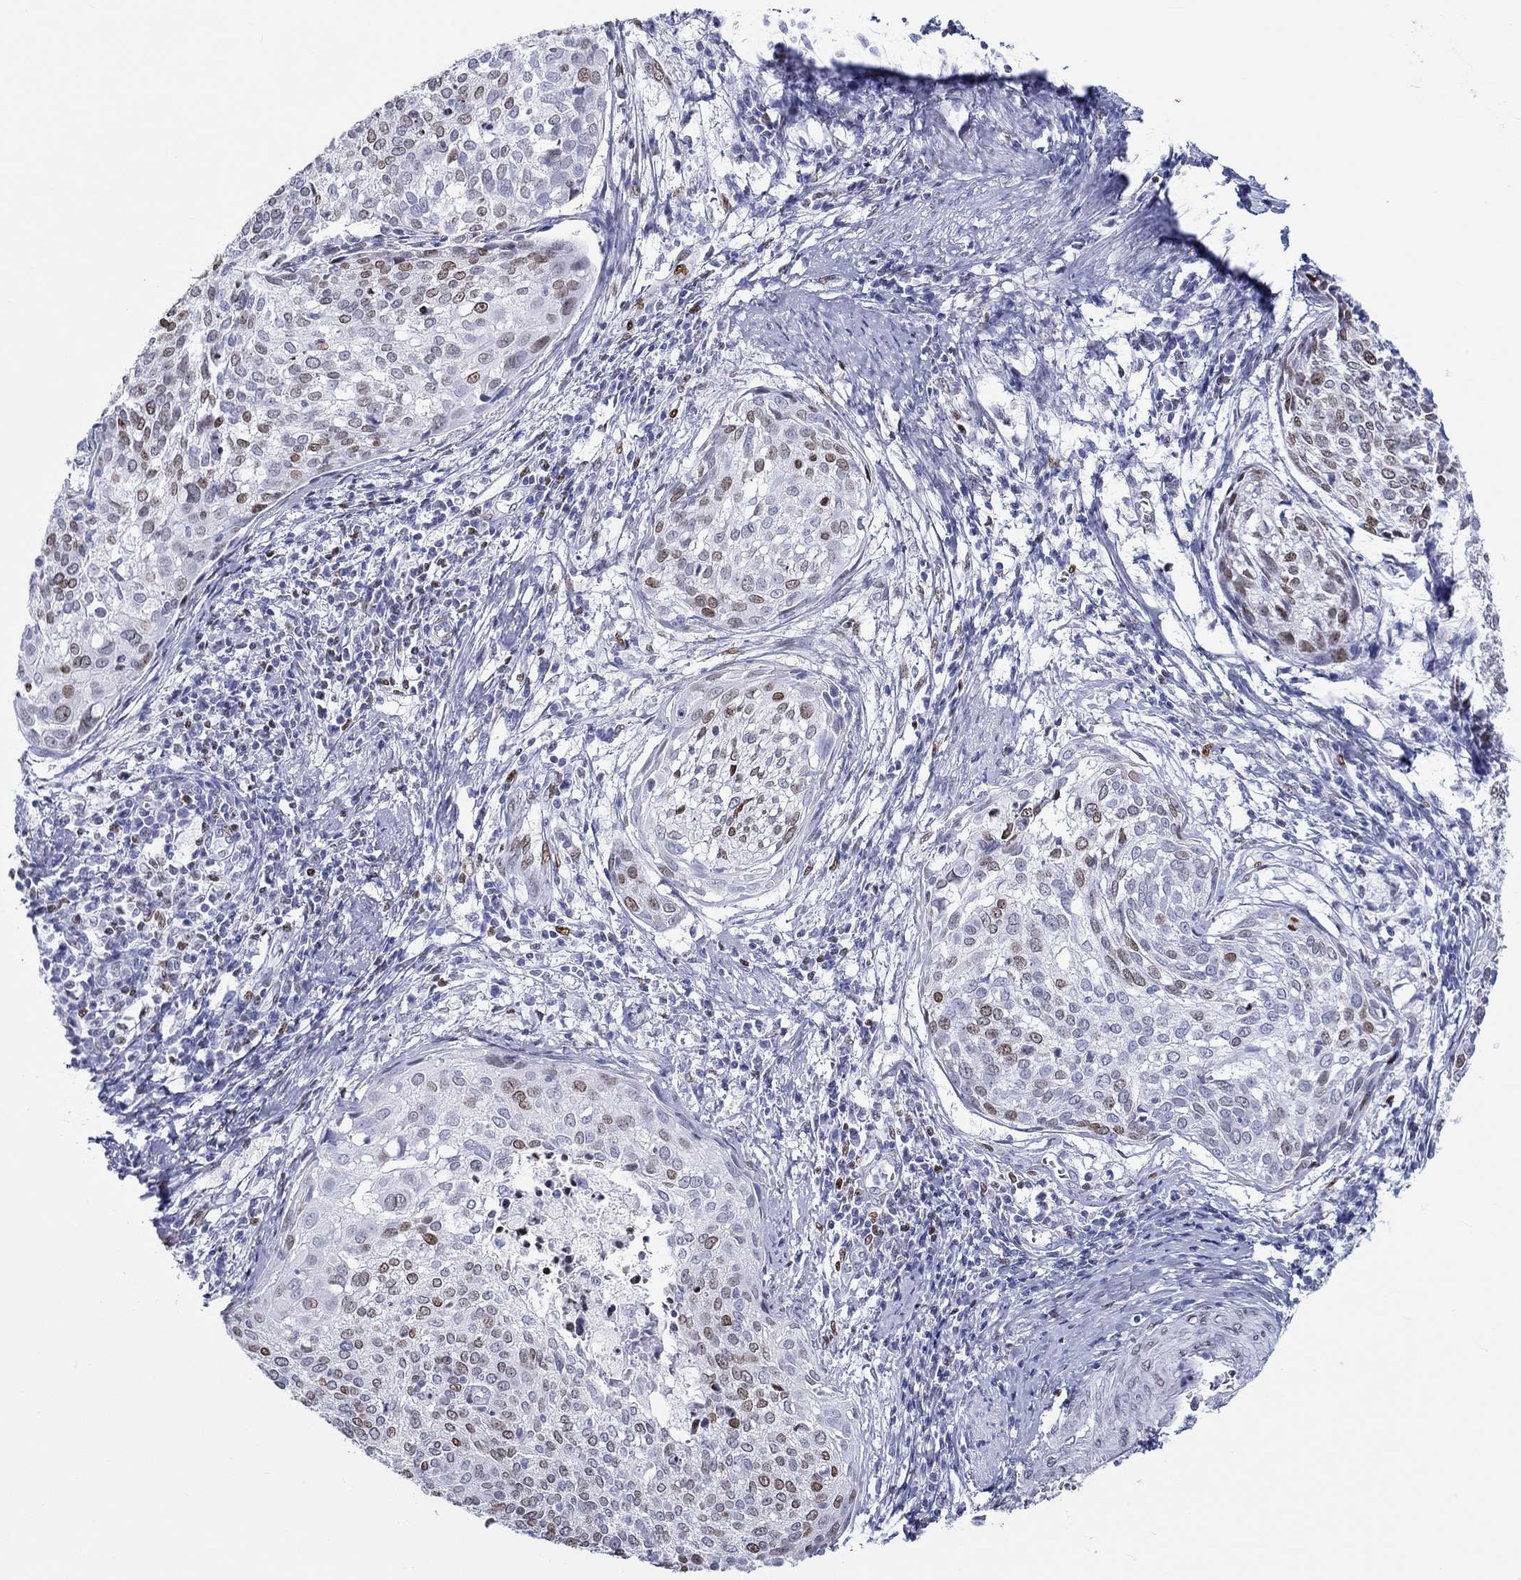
{"staining": {"intensity": "moderate", "quantity": "<25%", "location": "nuclear"}, "tissue": "cervical cancer", "cell_type": "Tumor cells", "image_type": "cancer", "snomed": [{"axis": "morphology", "description": "Squamous cell carcinoma, NOS"}, {"axis": "topography", "description": "Cervix"}], "caption": "High-power microscopy captured an immunohistochemistry (IHC) image of cervical squamous cell carcinoma, revealing moderate nuclear positivity in about <25% of tumor cells. (Stains: DAB in brown, nuclei in blue, Microscopy: brightfield microscopy at high magnification).", "gene": "H1-1", "patient": {"sex": "female", "age": 39}}